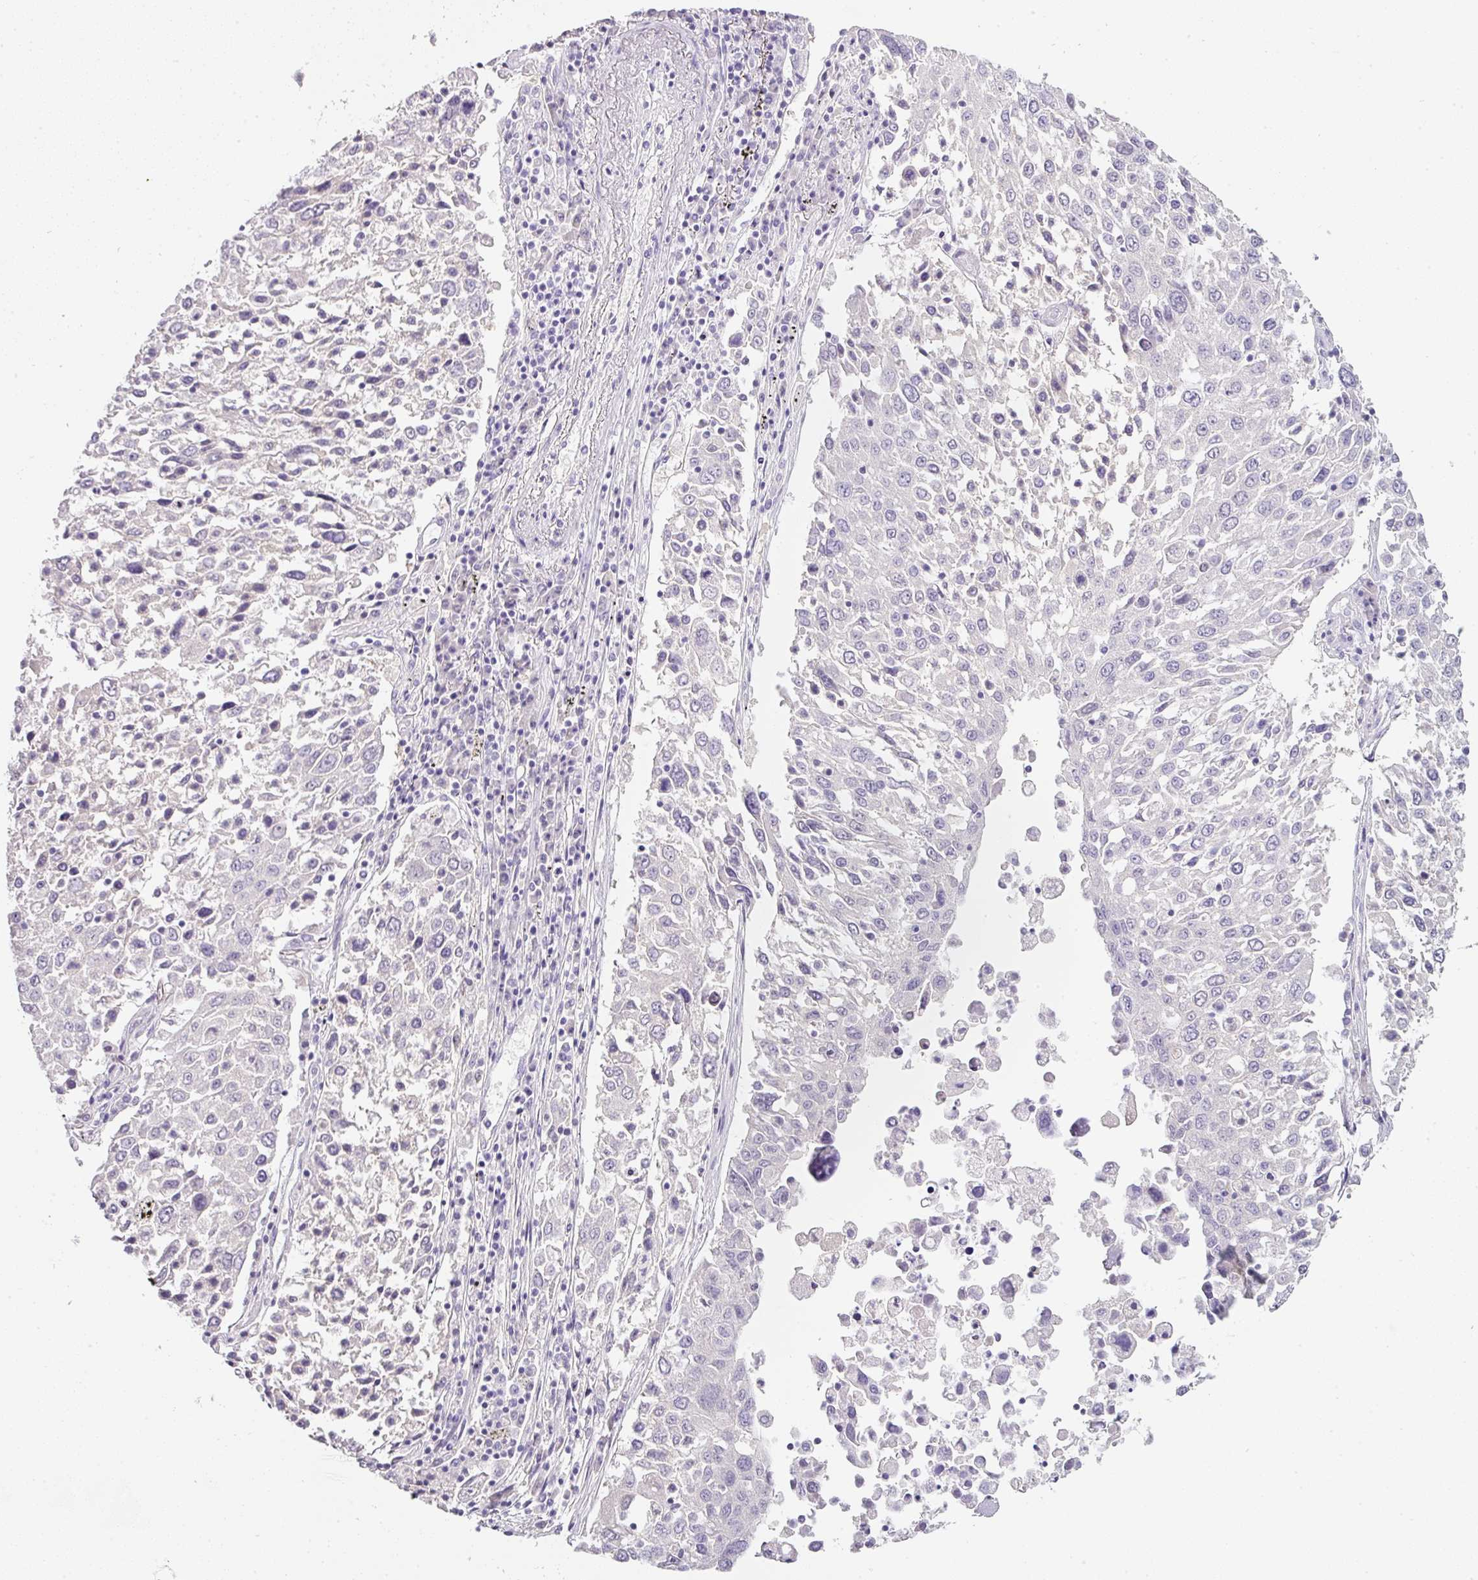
{"staining": {"intensity": "negative", "quantity": "none", "location": "none"}, "tissue": "lung cancer", "cell_type": "Tumor cells", "image_type": "cancer", "snomed": [{"axis": "morphology", "description": "Squamous cell carcinoma, NOS"}, {"axis": "topography", "description": "Lung"}], "caption": "This image is of lung squamous cell carcinoma stained with immunohistochemistry to label a protein in brown with the nuclei are counter-stained blue. There is no expression in tumor cells.", "gene": "SLC2A2", "patient": {"sex": "male", "age": 65}}